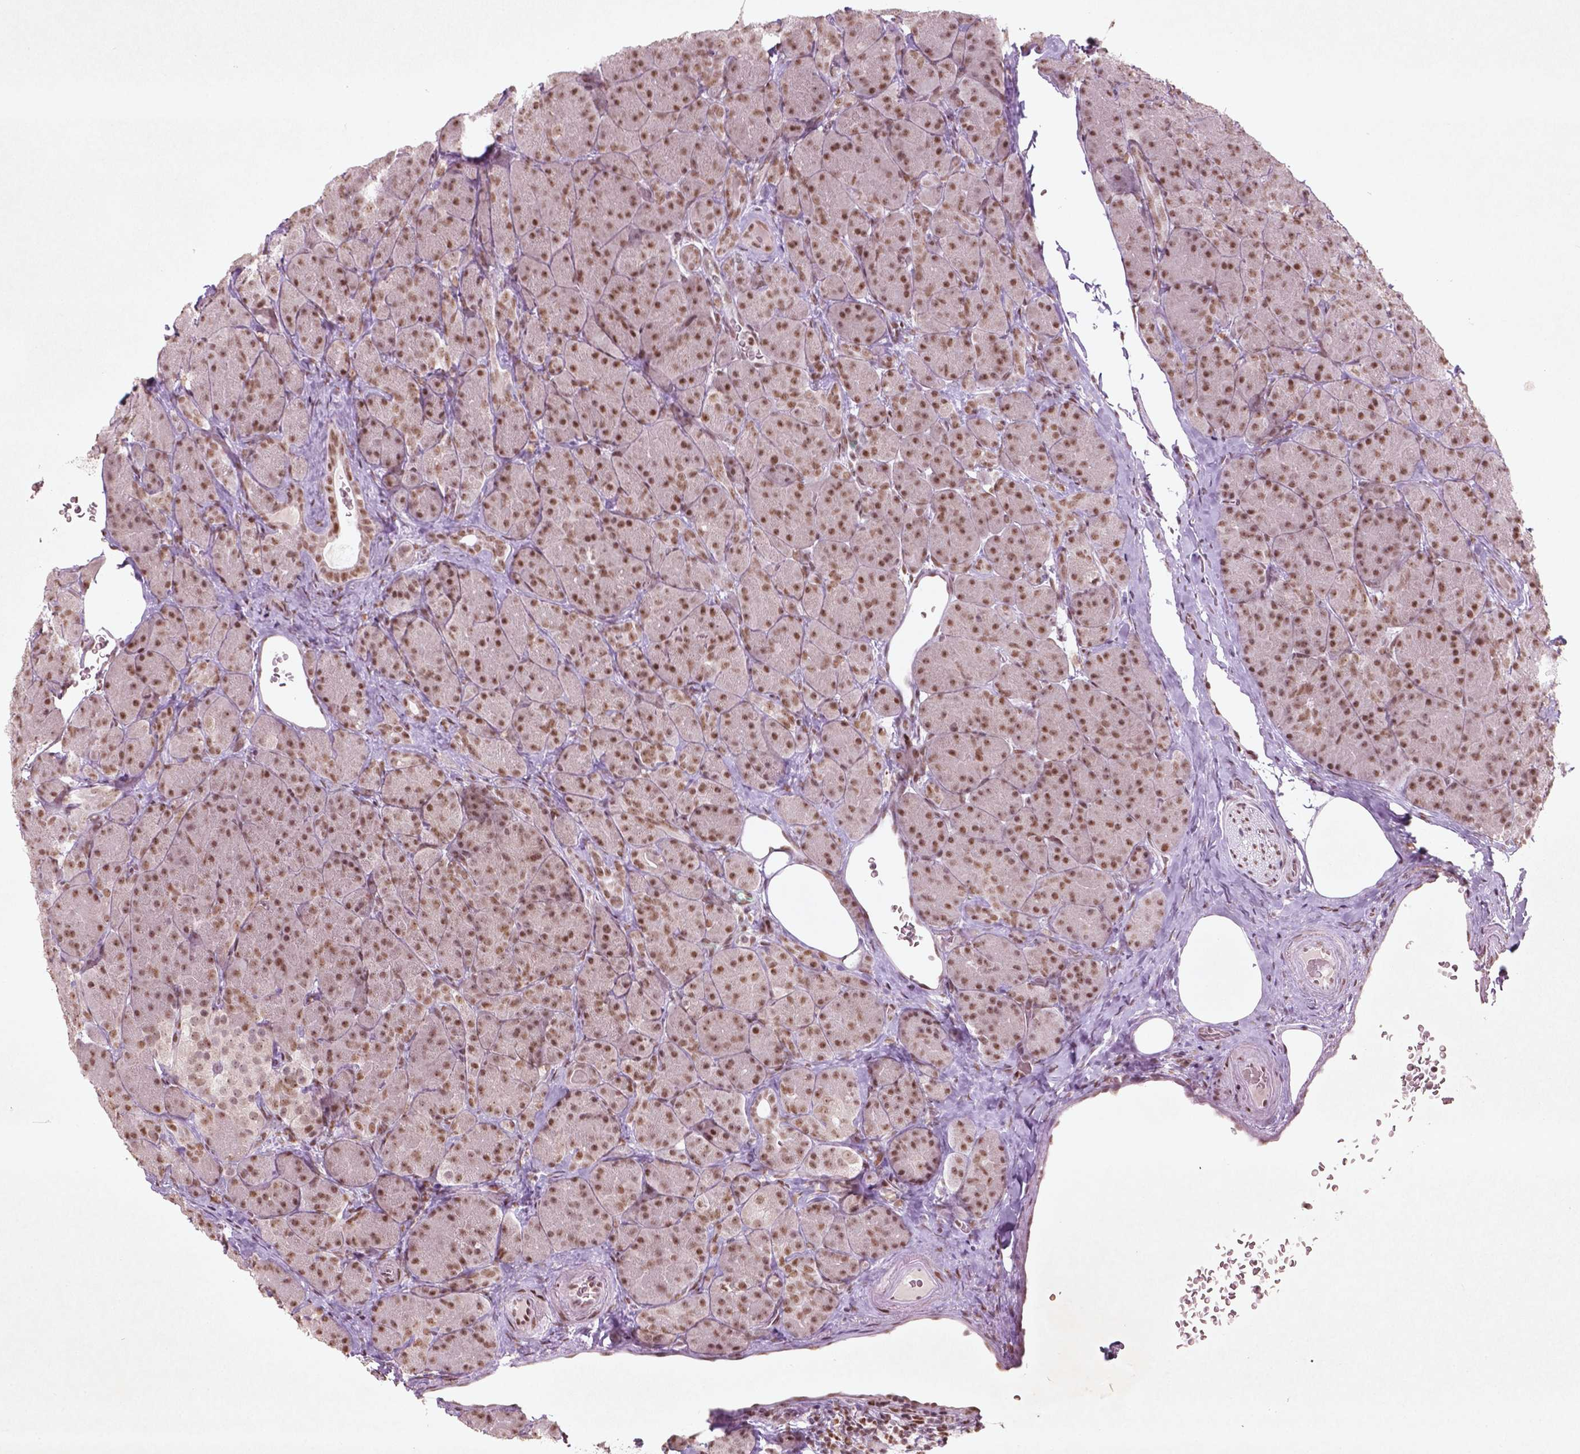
{"staining": {"intensity": "moderate", "quantity": ">75%", "location": "nuclear"}, "tissue": "pancreas", "cell_type": "Exocrine glandular cells", "image_type": "normal", "snomed": [{"axis": "morphology", "description": "Normal tissue, NOS"}, {"axis": "topography", "description": "Pancreas"}], "caption": "Immunohistochemical staining of normal human pancreas reveals >75% levels of moderate nuclear protein positivity in about >75% of exocrine glandular cells. (Brightfield microscopy of DAB IHC at high magnification).", "gene": "HMG20B", "patient": {"sex": "male", "age": 57}}